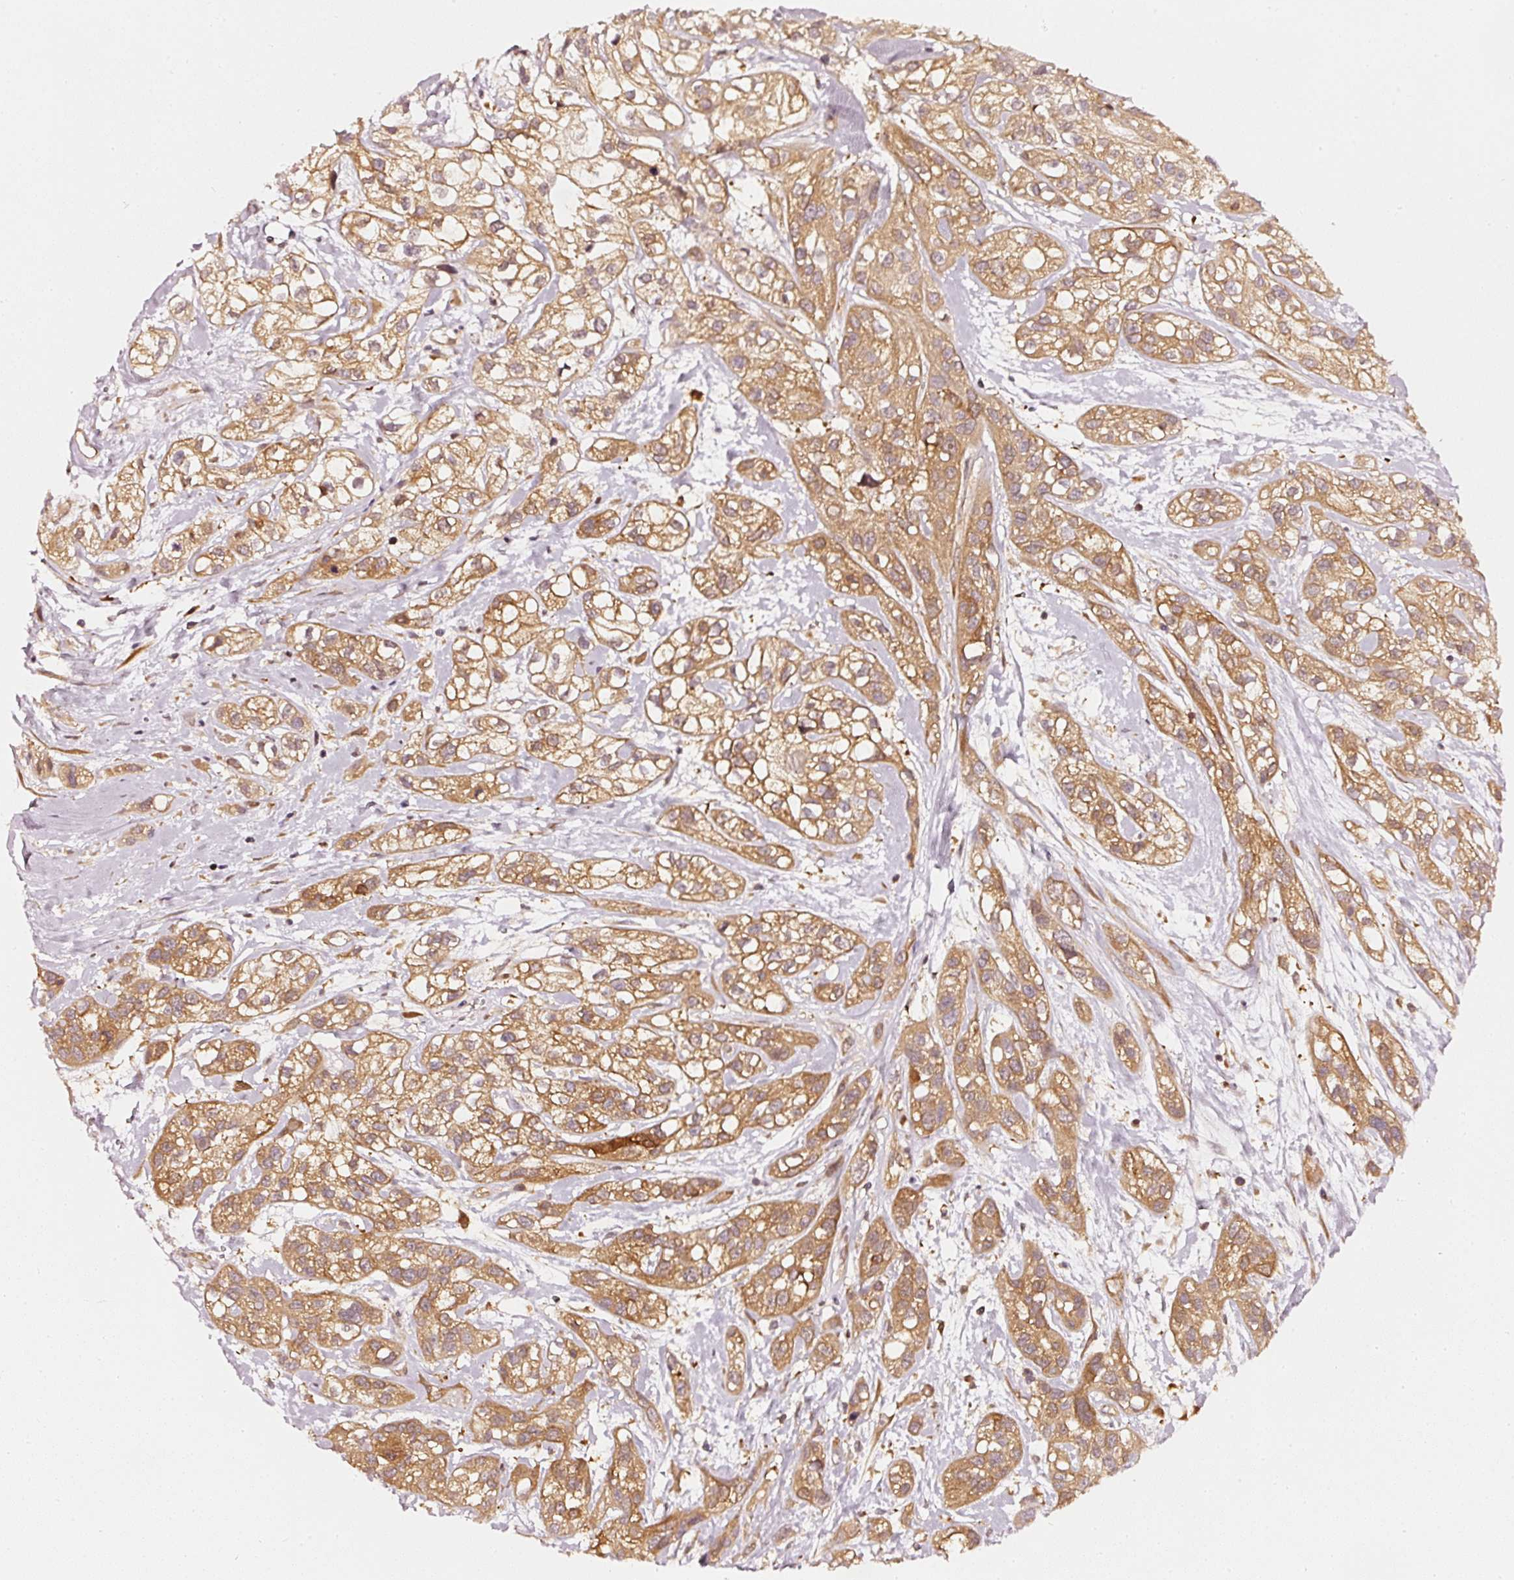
{"staining": {"intensity": "moderate", "quantity": ">75%", "location": "cytoplasmic/membranous"}, "tissue": "skin cancer", "cell_type": "Tumor cells", "image_type": "cancer", "snomed": [{"axis": "morphology", "description": "Squamous cell carcinoma, NOS"}, {"axis": "topography", "description": "Skin"}], "caption": "A high-resolution histopathology image shows immunohistochemistry staining of skin squamous cell carcinoma, which exhibits moderate cytoplasmic/membranous positivity in approximately >75% of tumor cells. The protein of interest is stained brown, and the nuclei are stained in blue (DAB IHC with brightfield microscopy, high magnification).", "gene": "ASMTL", "patient": {"sex": "male", "age": 82}}